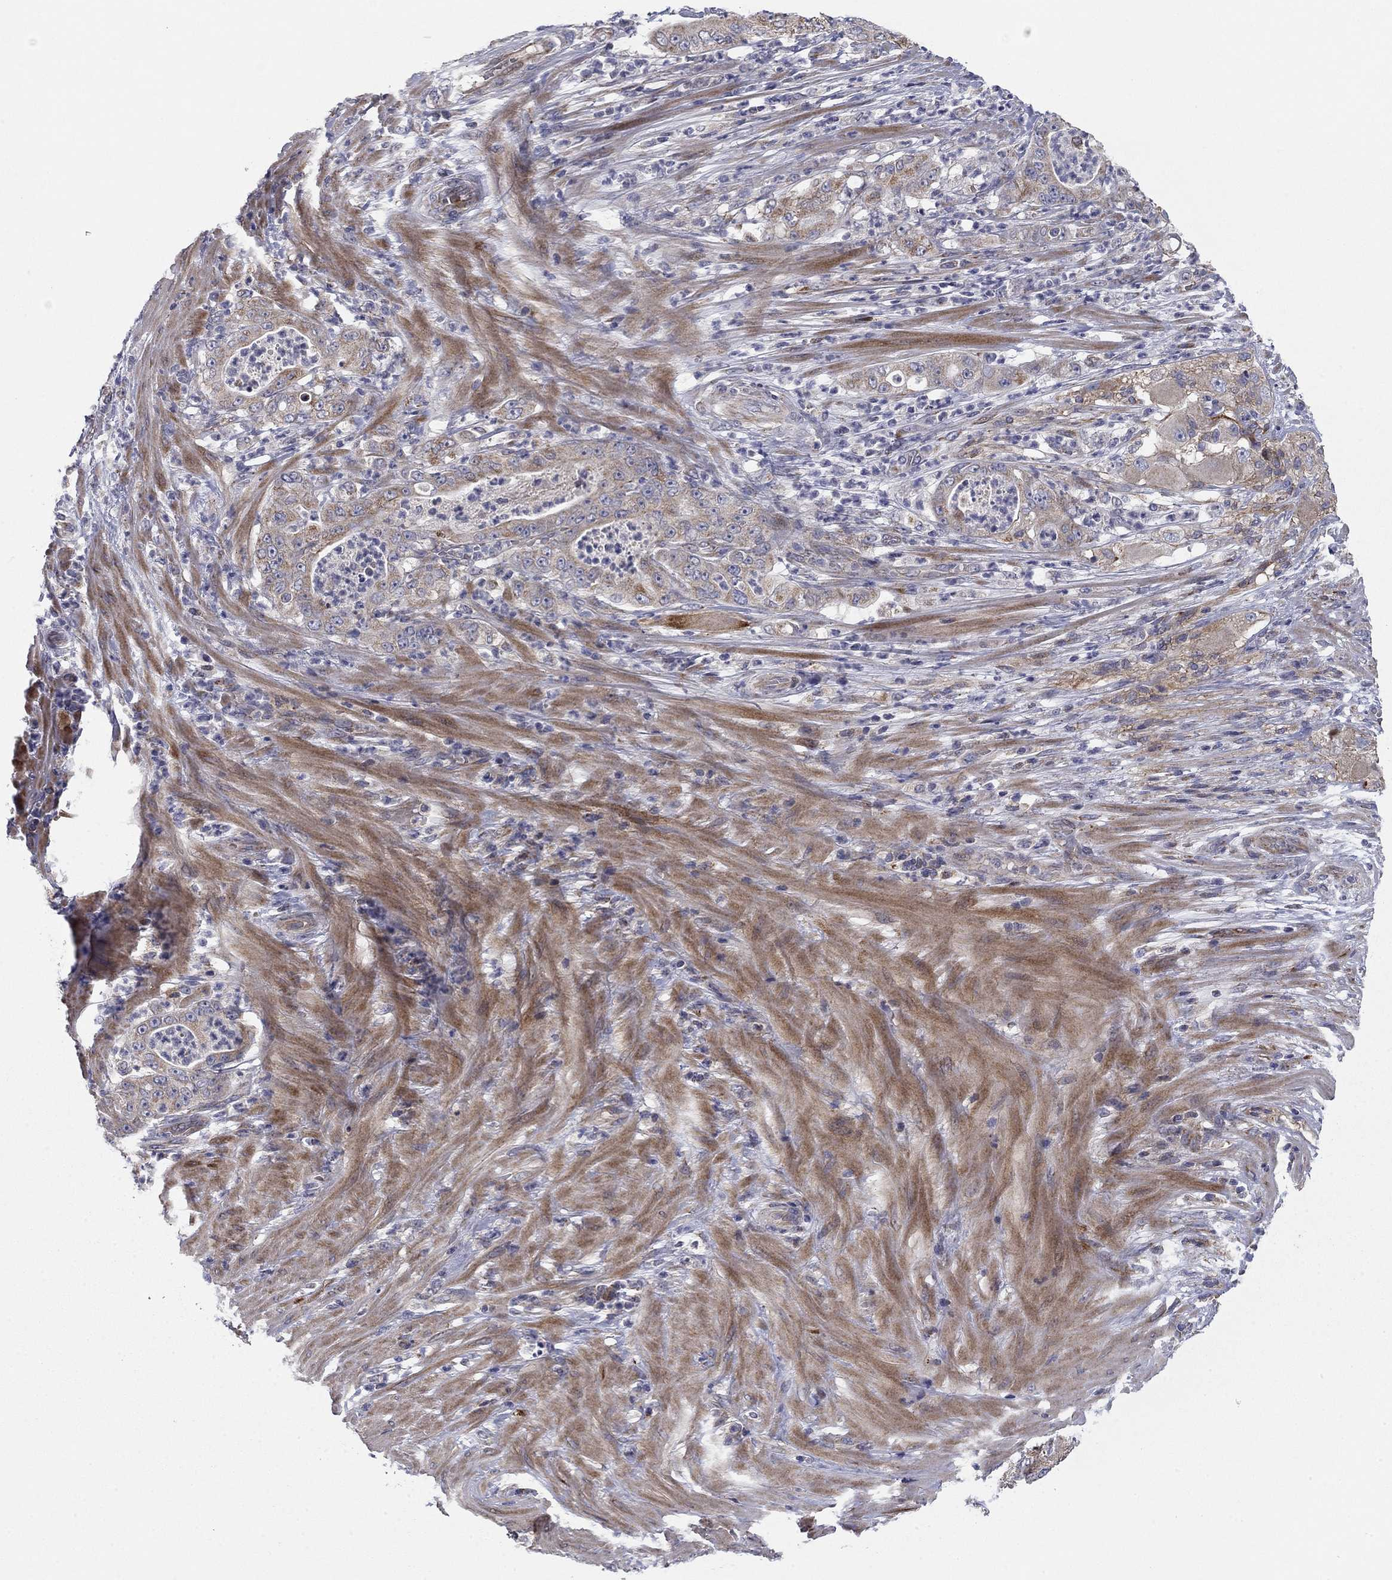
{"staining": {"intensity": "moderate", "quantity": "25%-75%", "location": "cytoplasmic/membranous"}, "tissue": "pancreatic cancer", "cell_type": "Tumor cells", "image_type": "cancer", "snomed": [{"axis": "morphology", "description": "Adenocarcinoma, NOS"}, {"axis": "topography", "description": "Pancreas"}], "caption": "Immunohistochemical staining of adenocarcinoma (pancreatic) exhibits medium levels of moderate cytoplasmic/membranous protein positivity in about 25%-75% of tumor cells. (Brightfield microscopy of DAB IHC at high magnification).", "gene": "MMAA", "patient": {"sex": "male", "age": 71}}